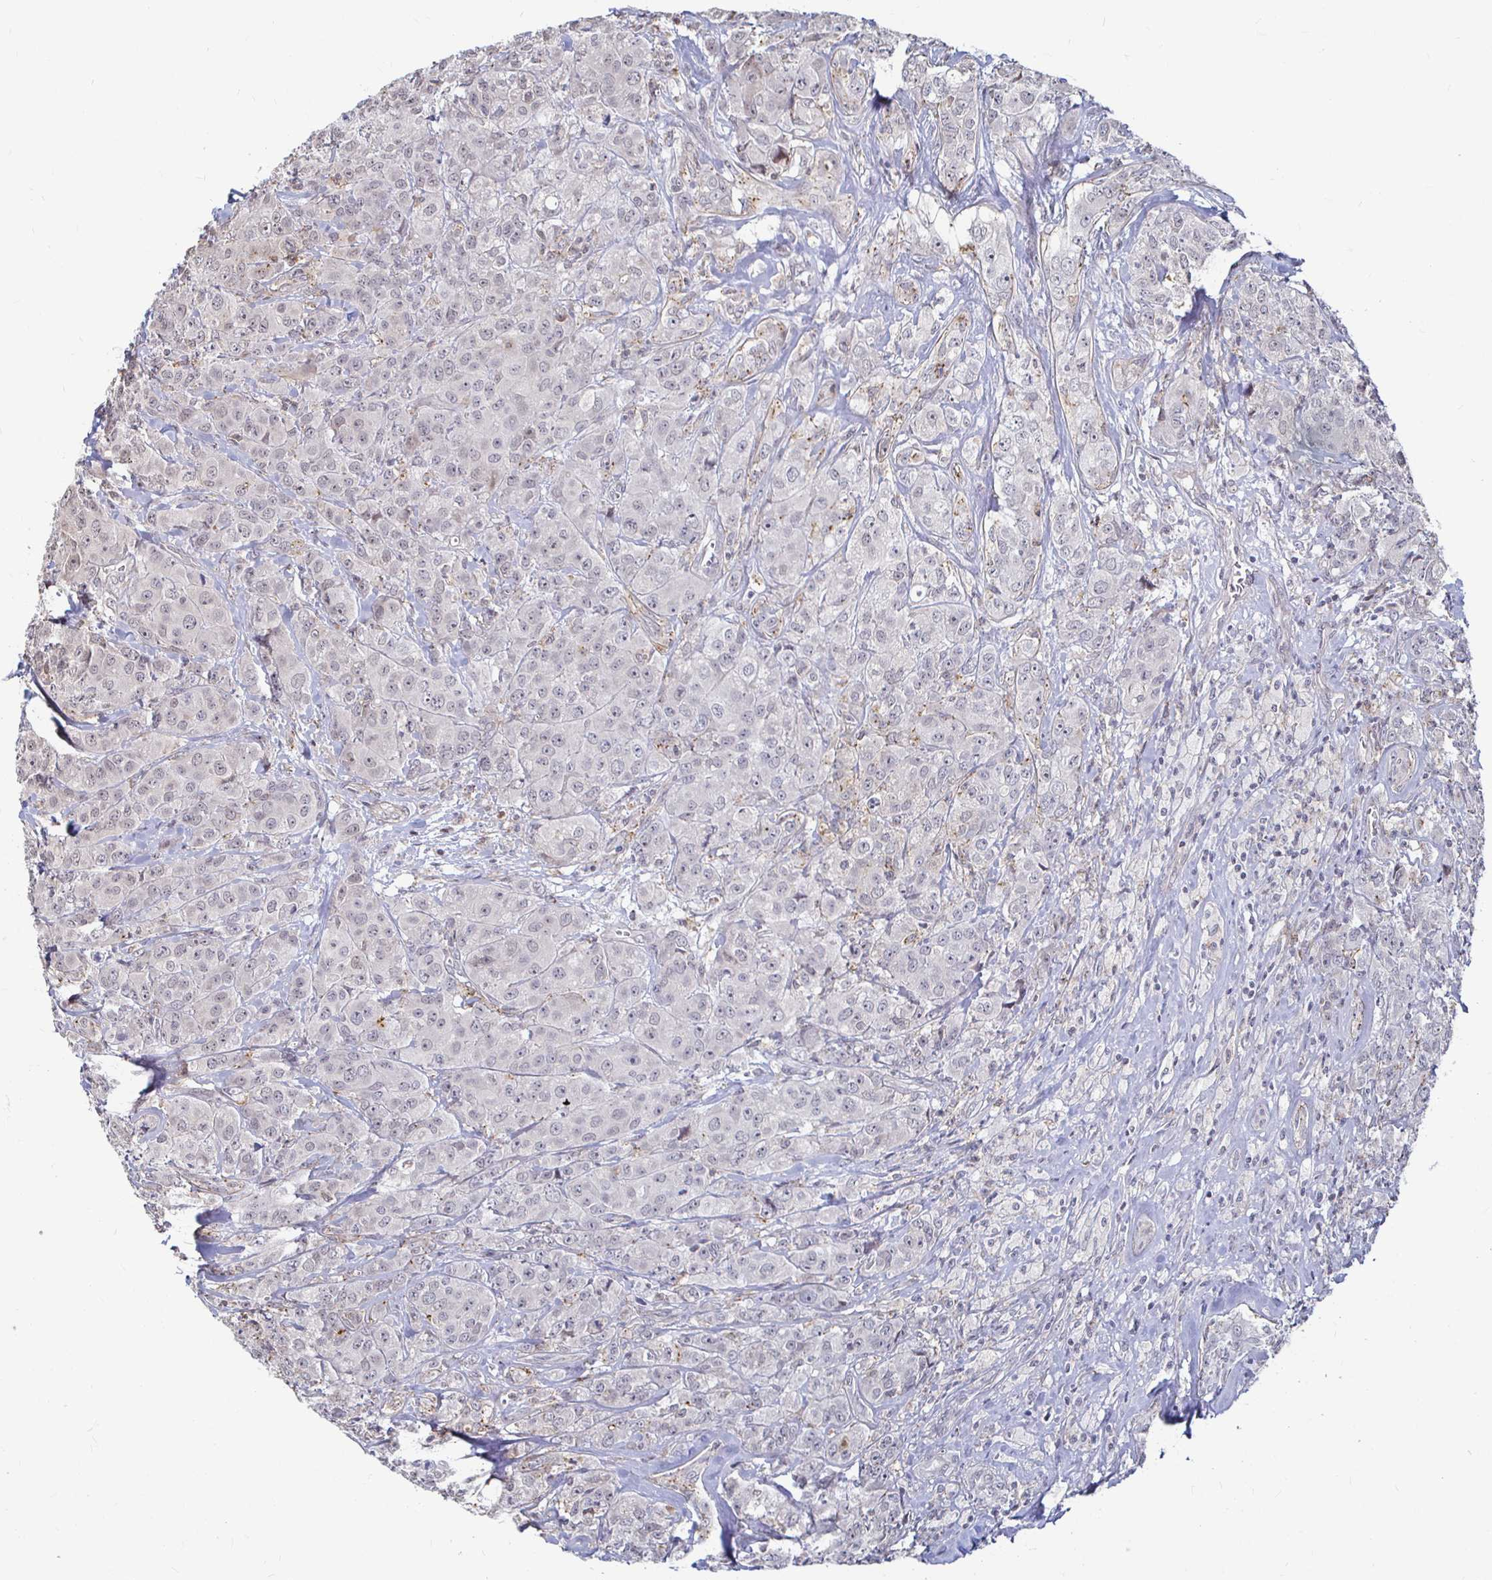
{"staining": {"intensity": "negative", "quantity": "none", "location": "none"}, "tissue": "breast cancer", "cell_type": "Tumor cells", "image_type": "cancer", "snomed": [{"axis": "morphology", "description": "Normal tissue, NOS"}, {"axis": "morphology", "description": "Duct carcinoma"}, {"axis": "topography", "description": "Breast"}], "caption": "This is an immunohistochemistry (IHC) photomicrograph of intraductal carcinoma (breast). There is no positivity in tumor cells.", "gene": "CAPN11", "patient": {"sex": "female", "age": 43}}